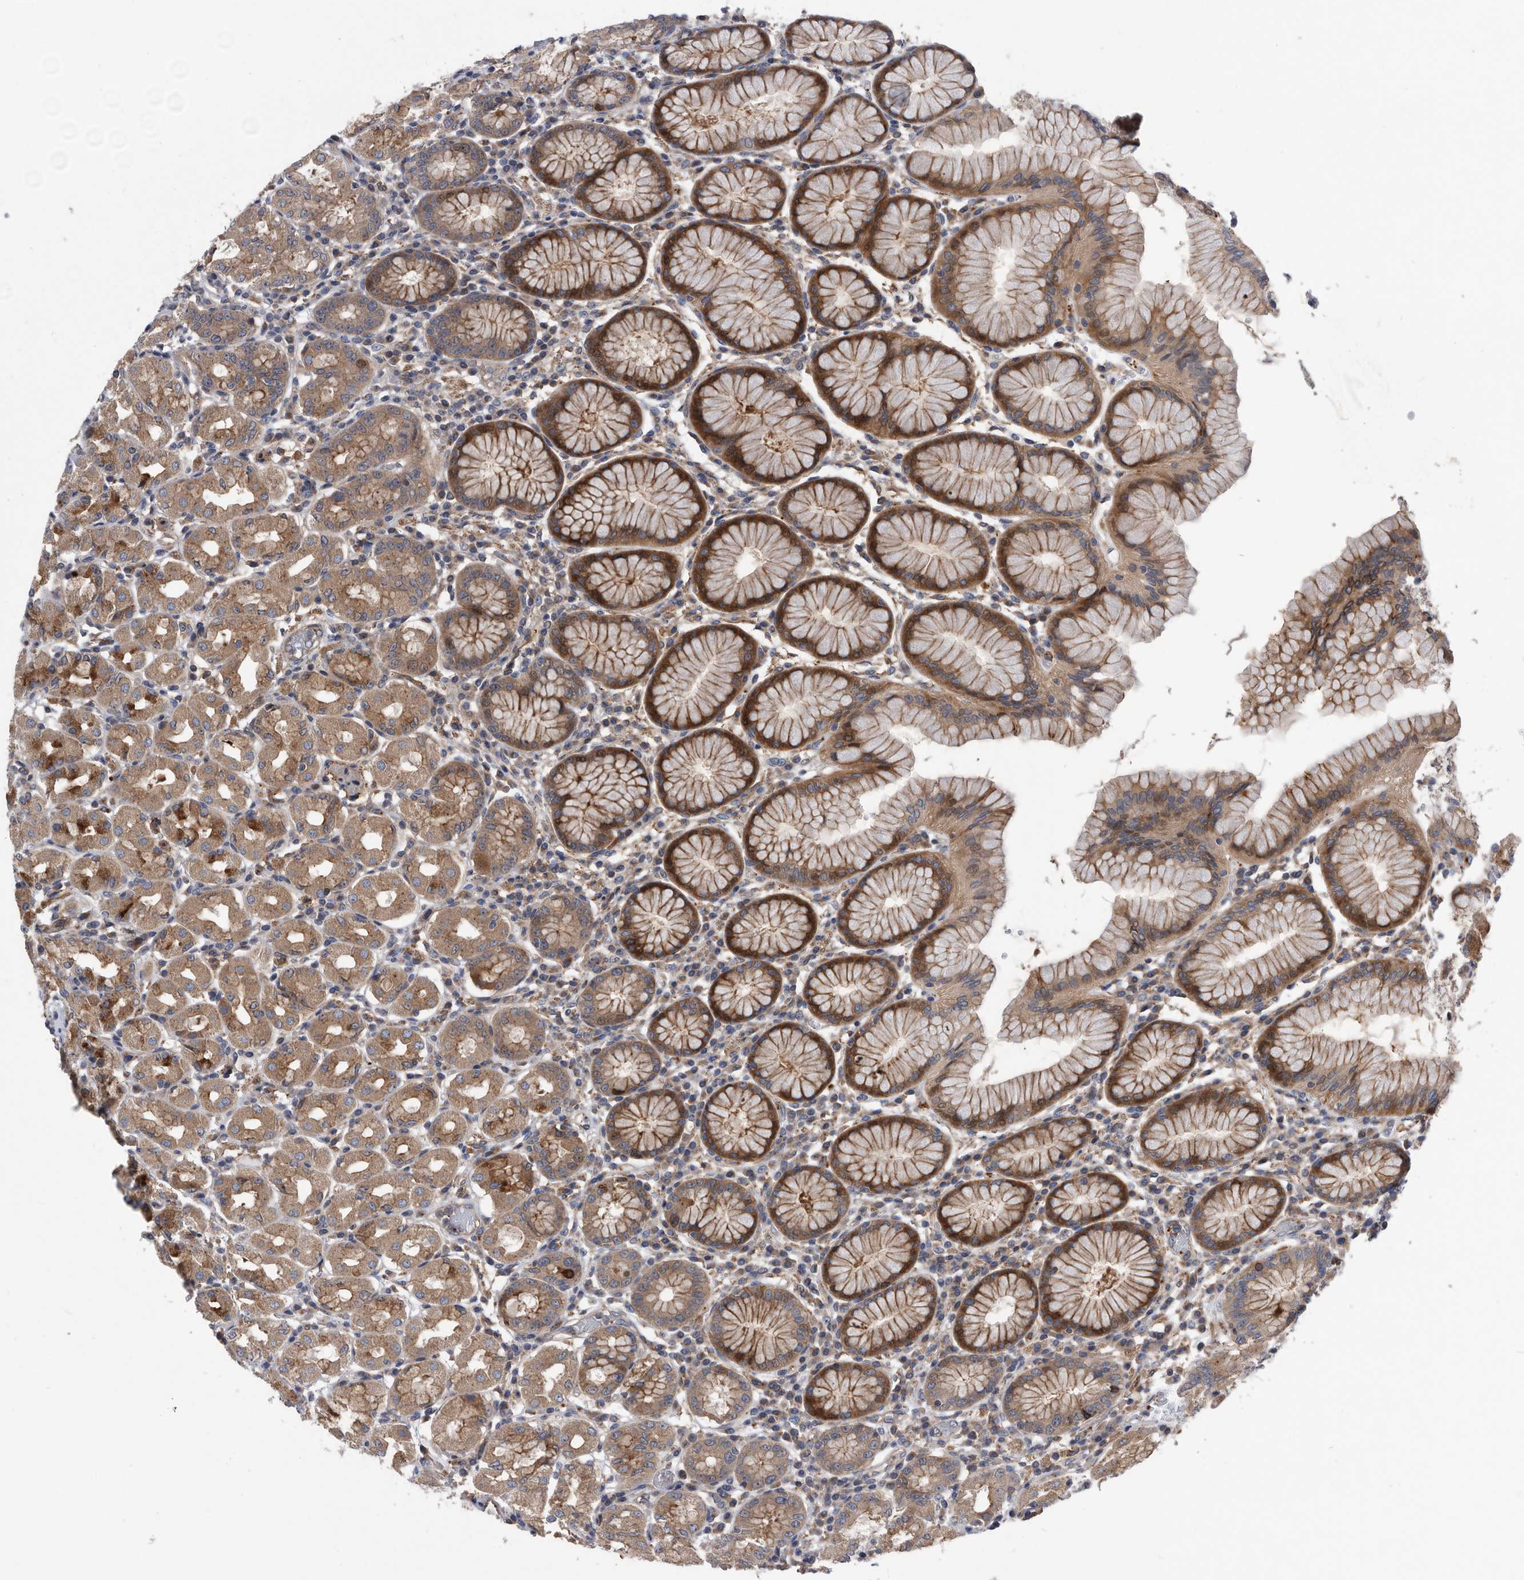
{"staining": {"intensity": "strong", "quantity": "<25%", "location": "cytoplasmic/membranous"}, "tissue": "stomach", "cell_type": "Glandular cells", "image_type": "normal", "snomed": [{"axis": "morphology", "description": "Normal tissue, NOS"}, {"axis": "topography", "description": "Stomach"}, {"axis": "topography", "description": "Stomach, lower"}], "caption": "Glandular cells exhibit medium levels of strong cytoplasmic/membranous positivity in about <25% of cells in unremarkable stomach. (brown staining indicates protein expression, while blue staining denotes nuclei).", "gene": "BAIAP3", "patient": {"sex": "female", "age": 56}}